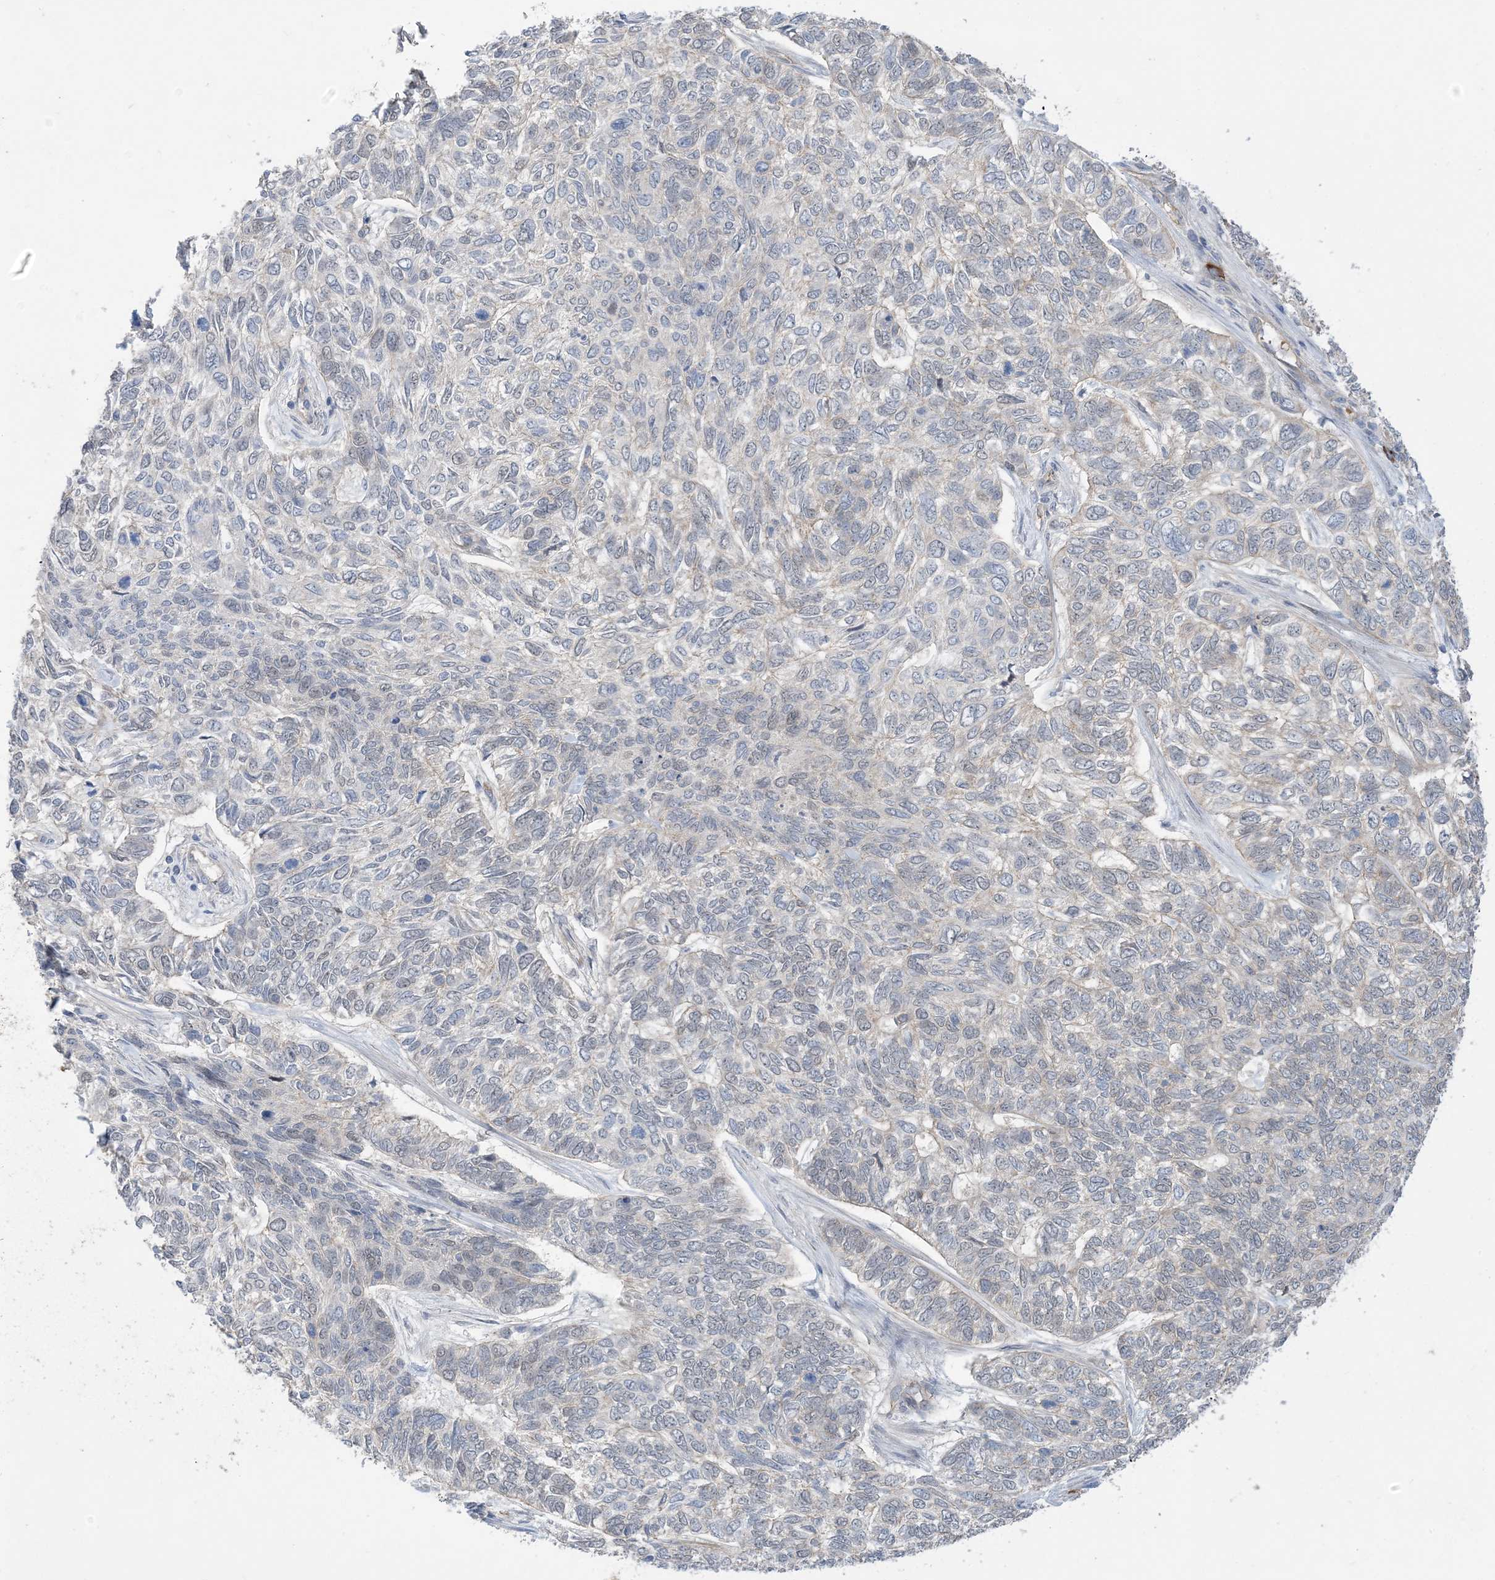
{"staining": {"intensity": "negative", "quantity": "none", "location": "none"}, "tissue": "skin cancer", "cell_type": "Tumor cells", "image_type": "cancer", "snomed": [{"axis": "morphology", "description": "Basal cell carcinoma"}, {"axis": "topography", "description": "Skin"}], "caption": "High power microscopy photomicrograph of an immunohistochemistry histopathology image of skin basal cell carcinoma, revealing no significant positivity in tumor cells.", "gene": "AOC1", "patient": {"sex": "female", "age": 65}}